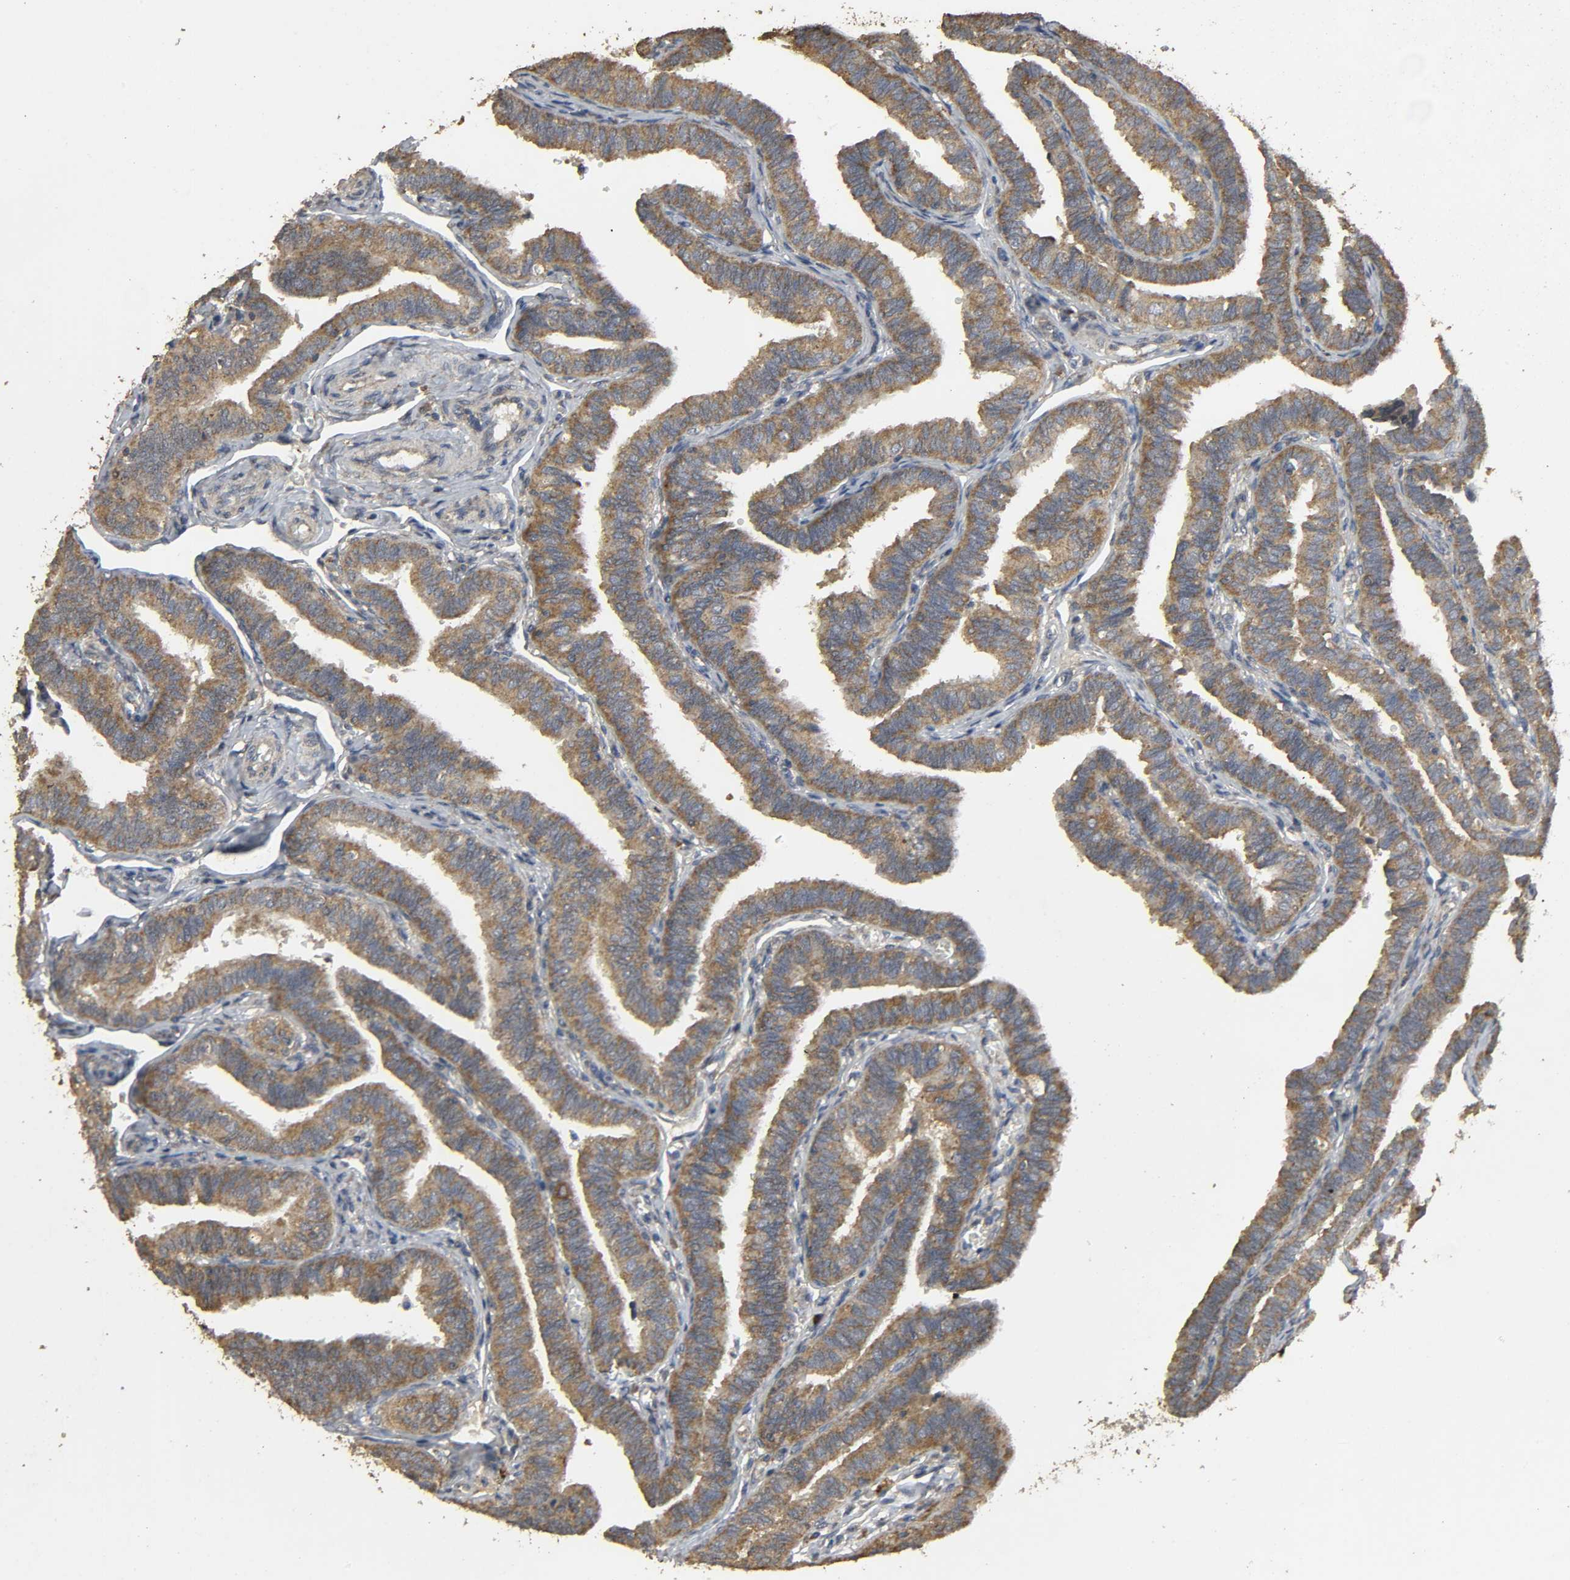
{"staining": {"intensity": "moderate", "quantity": ">75%", "location": "cytoplasmic/membranous"}, "tissue": "fallopian tube", "cell_type": "Glandular cells", "image_type": "normal", "snomed": [{"axis": "morphology", "description": "Normal tissue, NOS"}, {"axis": "topography", "description": "Fallopian tube"}], "caption": "Immunohistochemistry (IHC) image of benign fallopian tube: human fallopian tube stained using immunohistochemistry (IHC) shows medium levels of moderate protein expression localized specifically in the cytoplasmic/membranous of glandular cells, appearing as a cytoplasmic/membranous brown color.", "gene": "DDX6", "patient": {"sex": "female", "age": 46}}